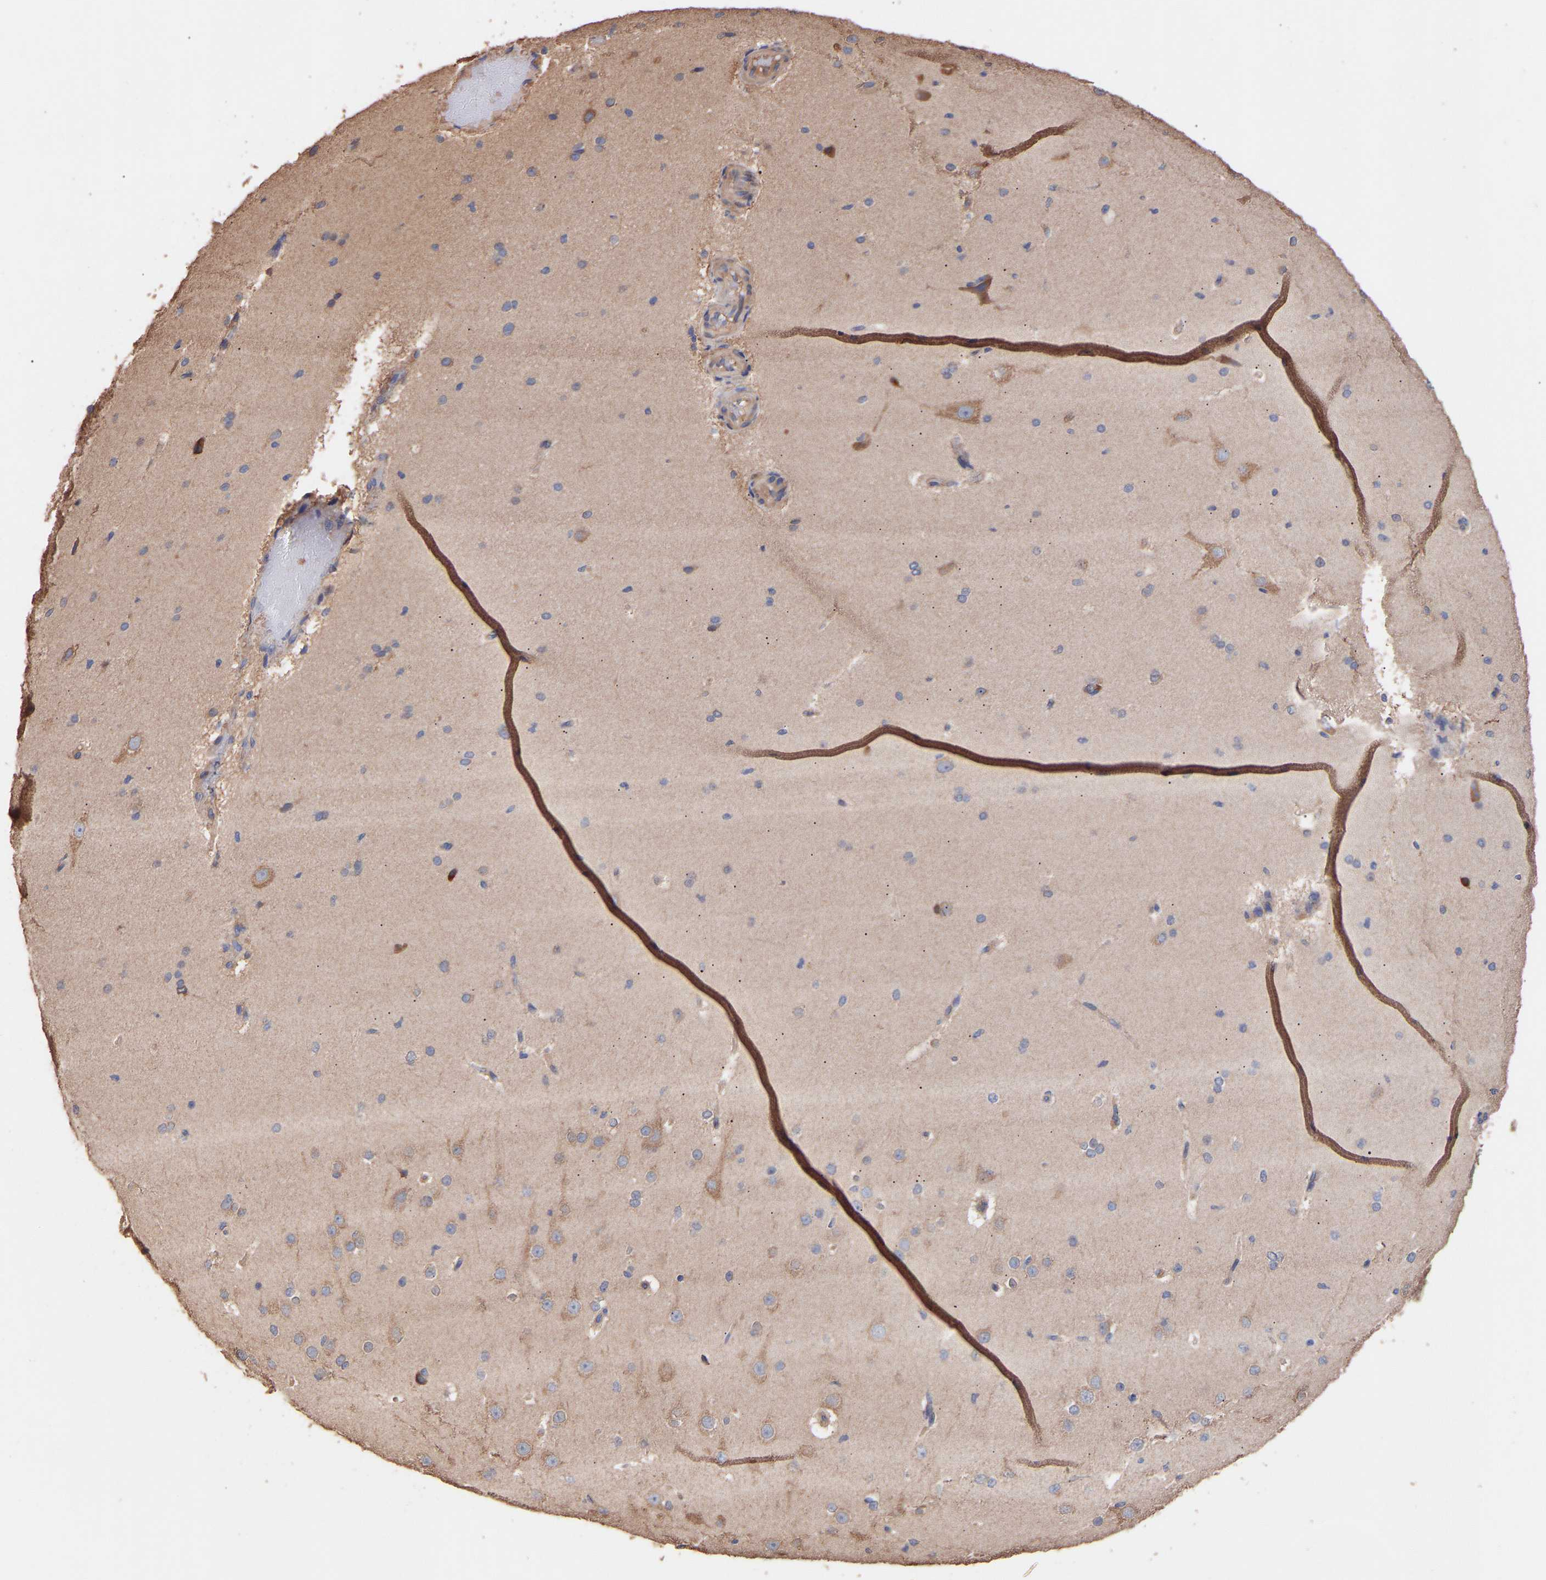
{"staining": {"intensity": "moderate", "quantity": "25%-75%", "location": "cytoplasmic/membranous"}, "tissue": "cerebral cortex", "cell_type": "Endothelial cells", "image_type": "normal", "snomed": [{"axis": "morphology", "description": "Normal tissue, NOS"}, {"axis": "morphology", "description": "Developmental malformation"}, {"axis": "topography", "description": "Cerebral cortex"}], "caption": "Endothelial cells demonstrate moderate cytoplasmic/membranous positivity in about 25%-75% of cells in unremarkable cerebral cortex.", "gene": "TMEM268", "patient": {"sex": "female", "age": 30}}